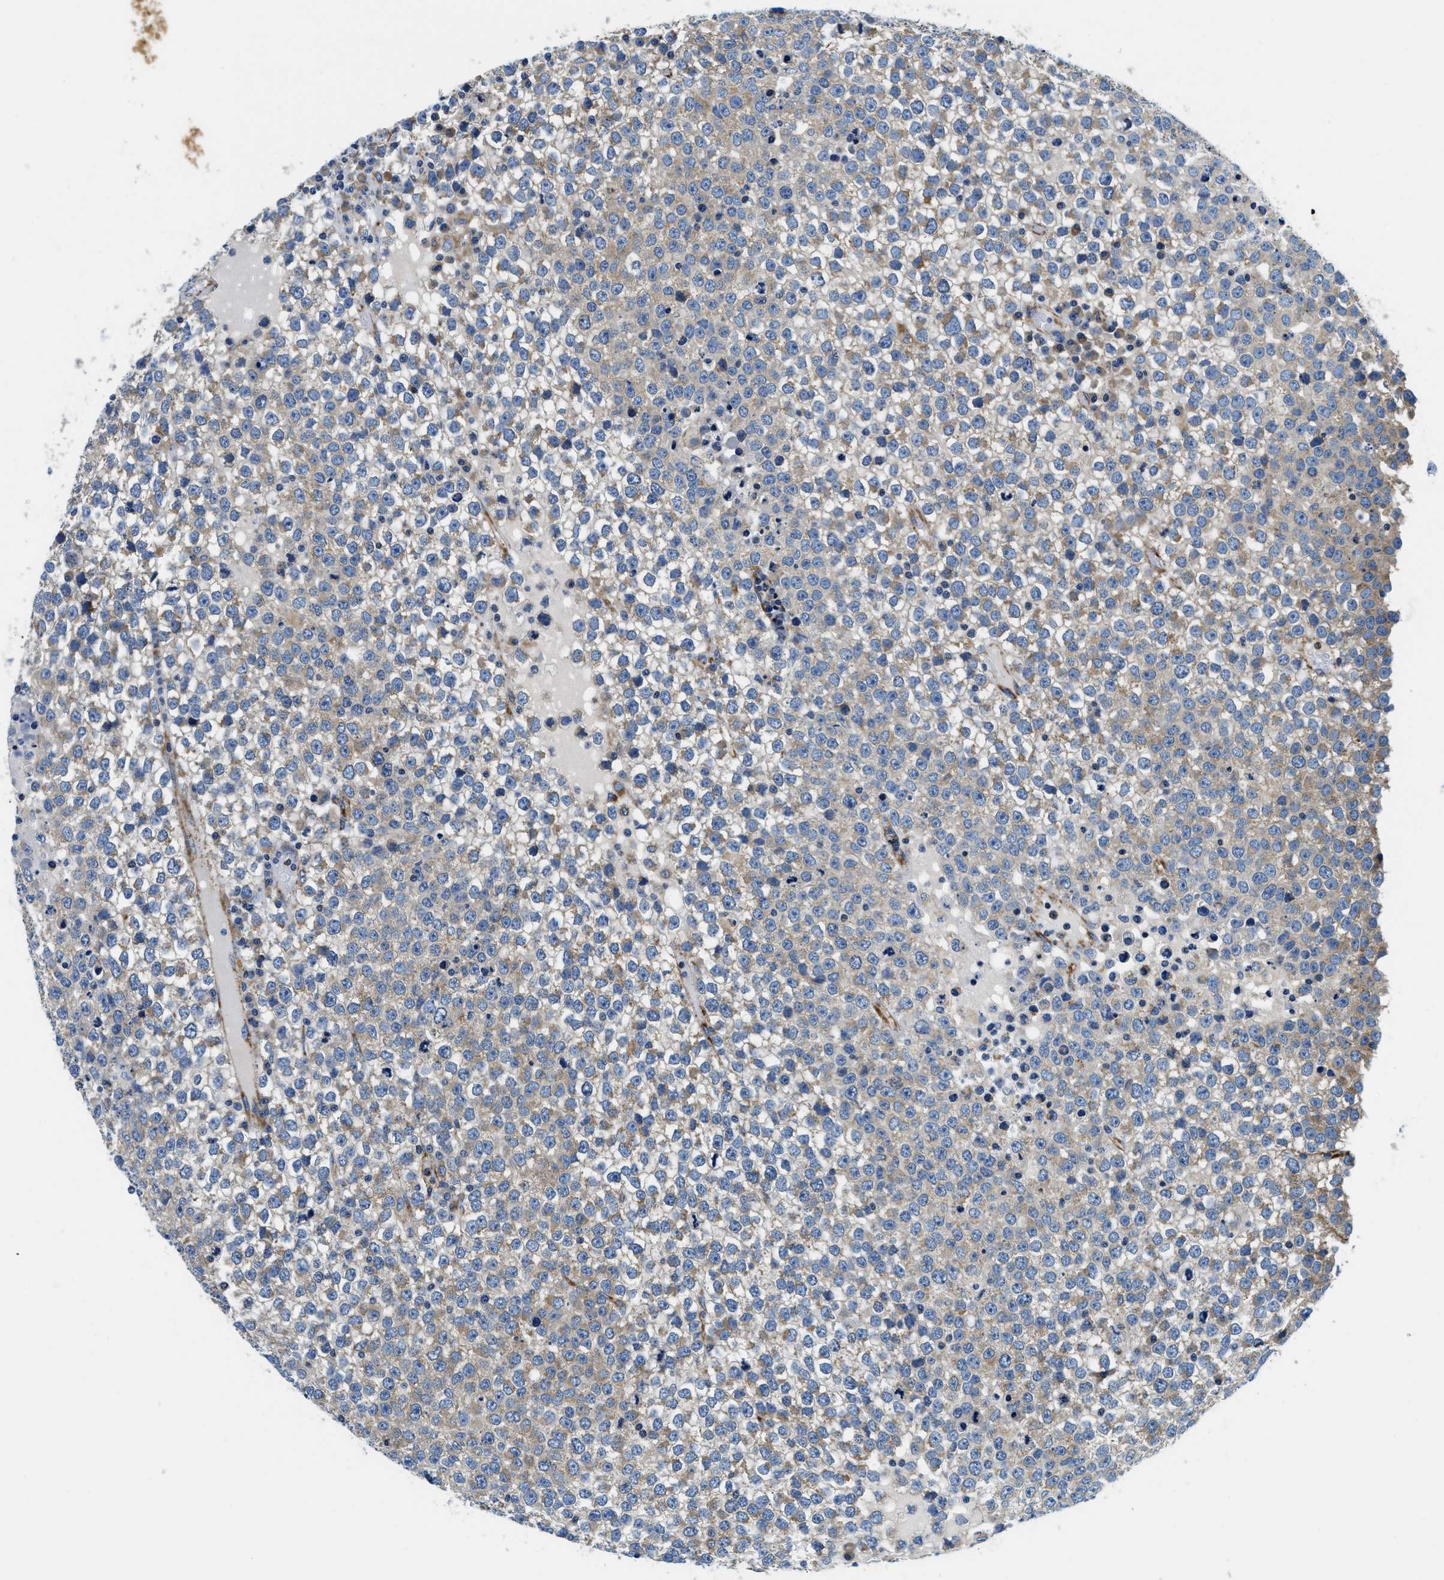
{"staining": {"intensity": "moderate", "quantity": "<25%", "location": "cytoplasmic/membranous"}, "tissue": "testis cancer", "cell_type": "Tumor cells", "image_type": "cancer", "snomed": [{"axis": "morphology", "description": "Seminoma, NOS"}, {"axis": "topography", "description": "Testis"}], "caption": "An immunohistochemistry image of tumor tissue is shown. Protein staining in brown labels moderate cytoplasmic/membranous positivity in seminoma (testis) within tumor cells.", "gene": "SAMD4B", "patient": {"sex": "male", "age": 65}}